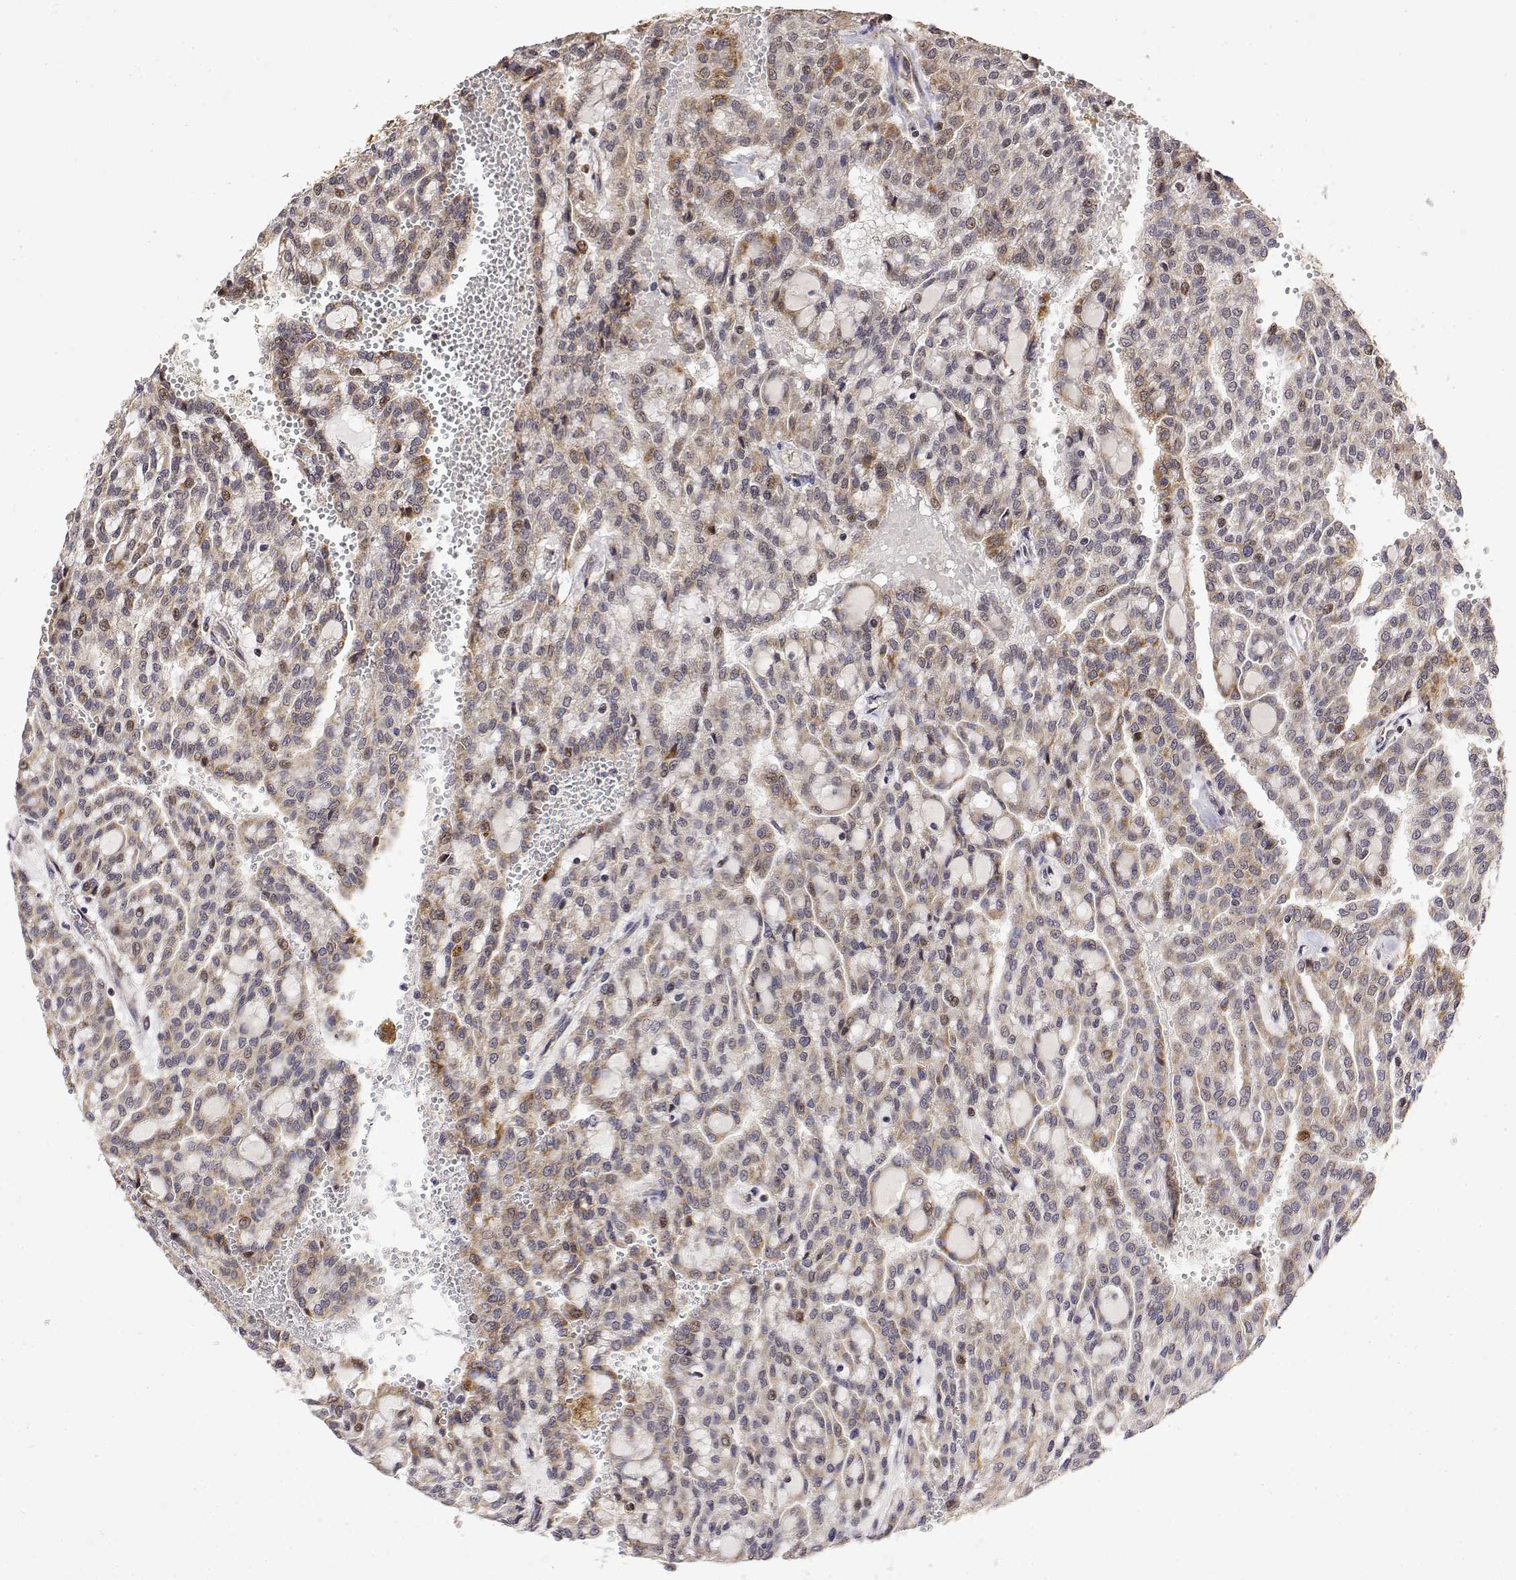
{"staining": {"intensity": "weak", "quantity": ">75%", "location": "cytoplasmic/membranous"}, "tissue": "renal cancer", "cell_type": "Tumor cells", "image_type": "cancer", "snomed": [{"axis": "morphology", "description": "Adenocarcinoma, NOS"}, {"axis": "topography", "description": "Kidney"}], "caption": "The photomicrograph exhibits a brown stain indicating the presence of a protein in the cytoplasmic/membranous of tumor cells in adenocarcinoma (renal). (DAB IHC, brown staining for protein, blue staining for nuclei).", "gene": "GADD45GIP1", "patient": {"sex": "male", "age": 63}}